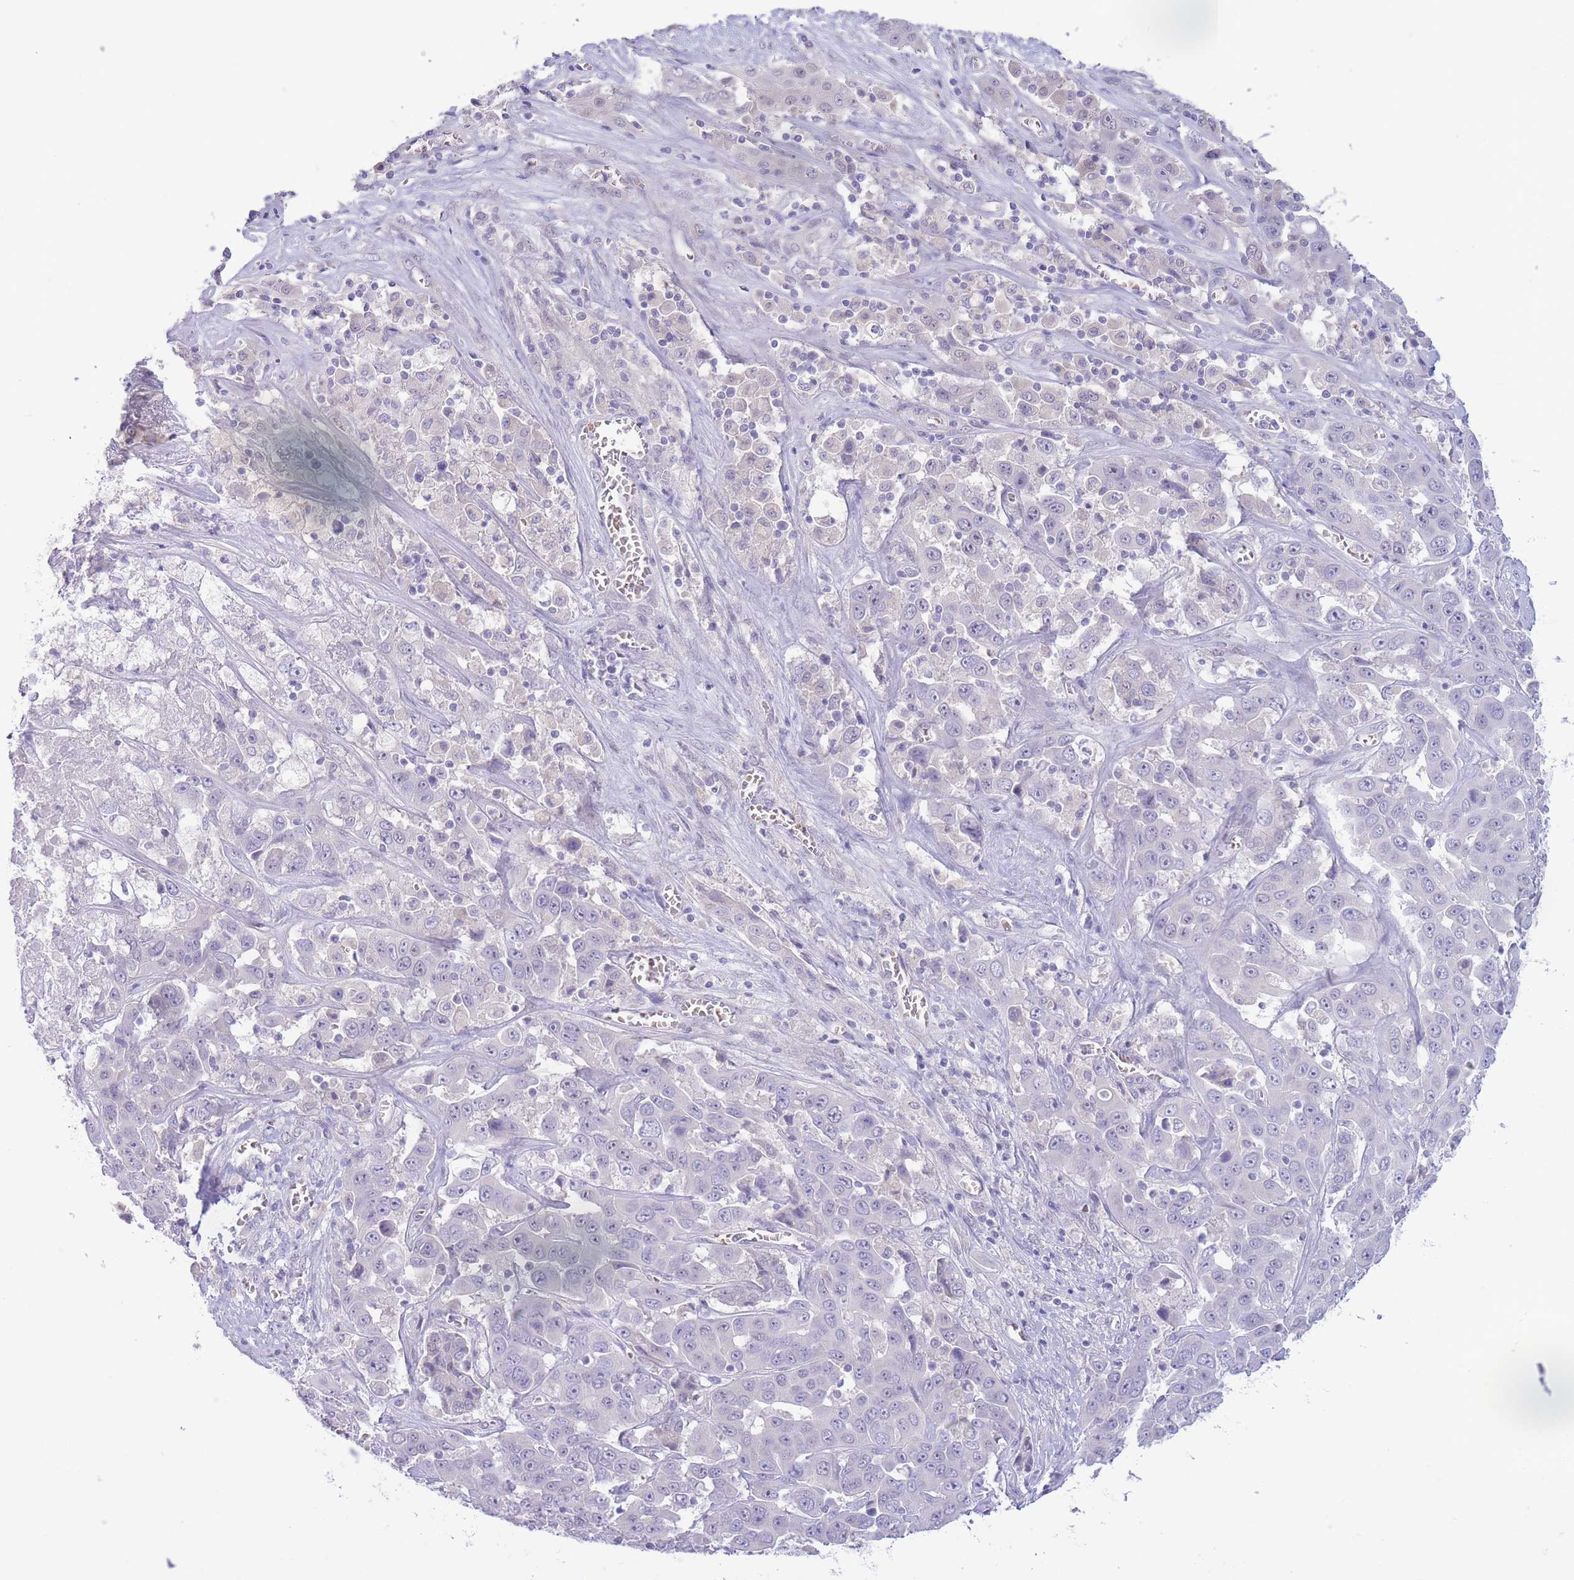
{"staining": {"intensity": "negative", "quantity": "none", "location": "none"}, "tissue": "liver cancer", "cell_type": "Tumor cells", "image_type": "cancer", "snomed": [{"axis": "morphology", "description": "Cholangiocarcinoma"}, {"axis": "topography", "description": "Liver"}], "caption": "Tumor cells are negative for protein expression in human liver cancer (cholangiocarcinoma).", "gene": "FBXO46", "patient": {"sex": "female", "age": 52}}